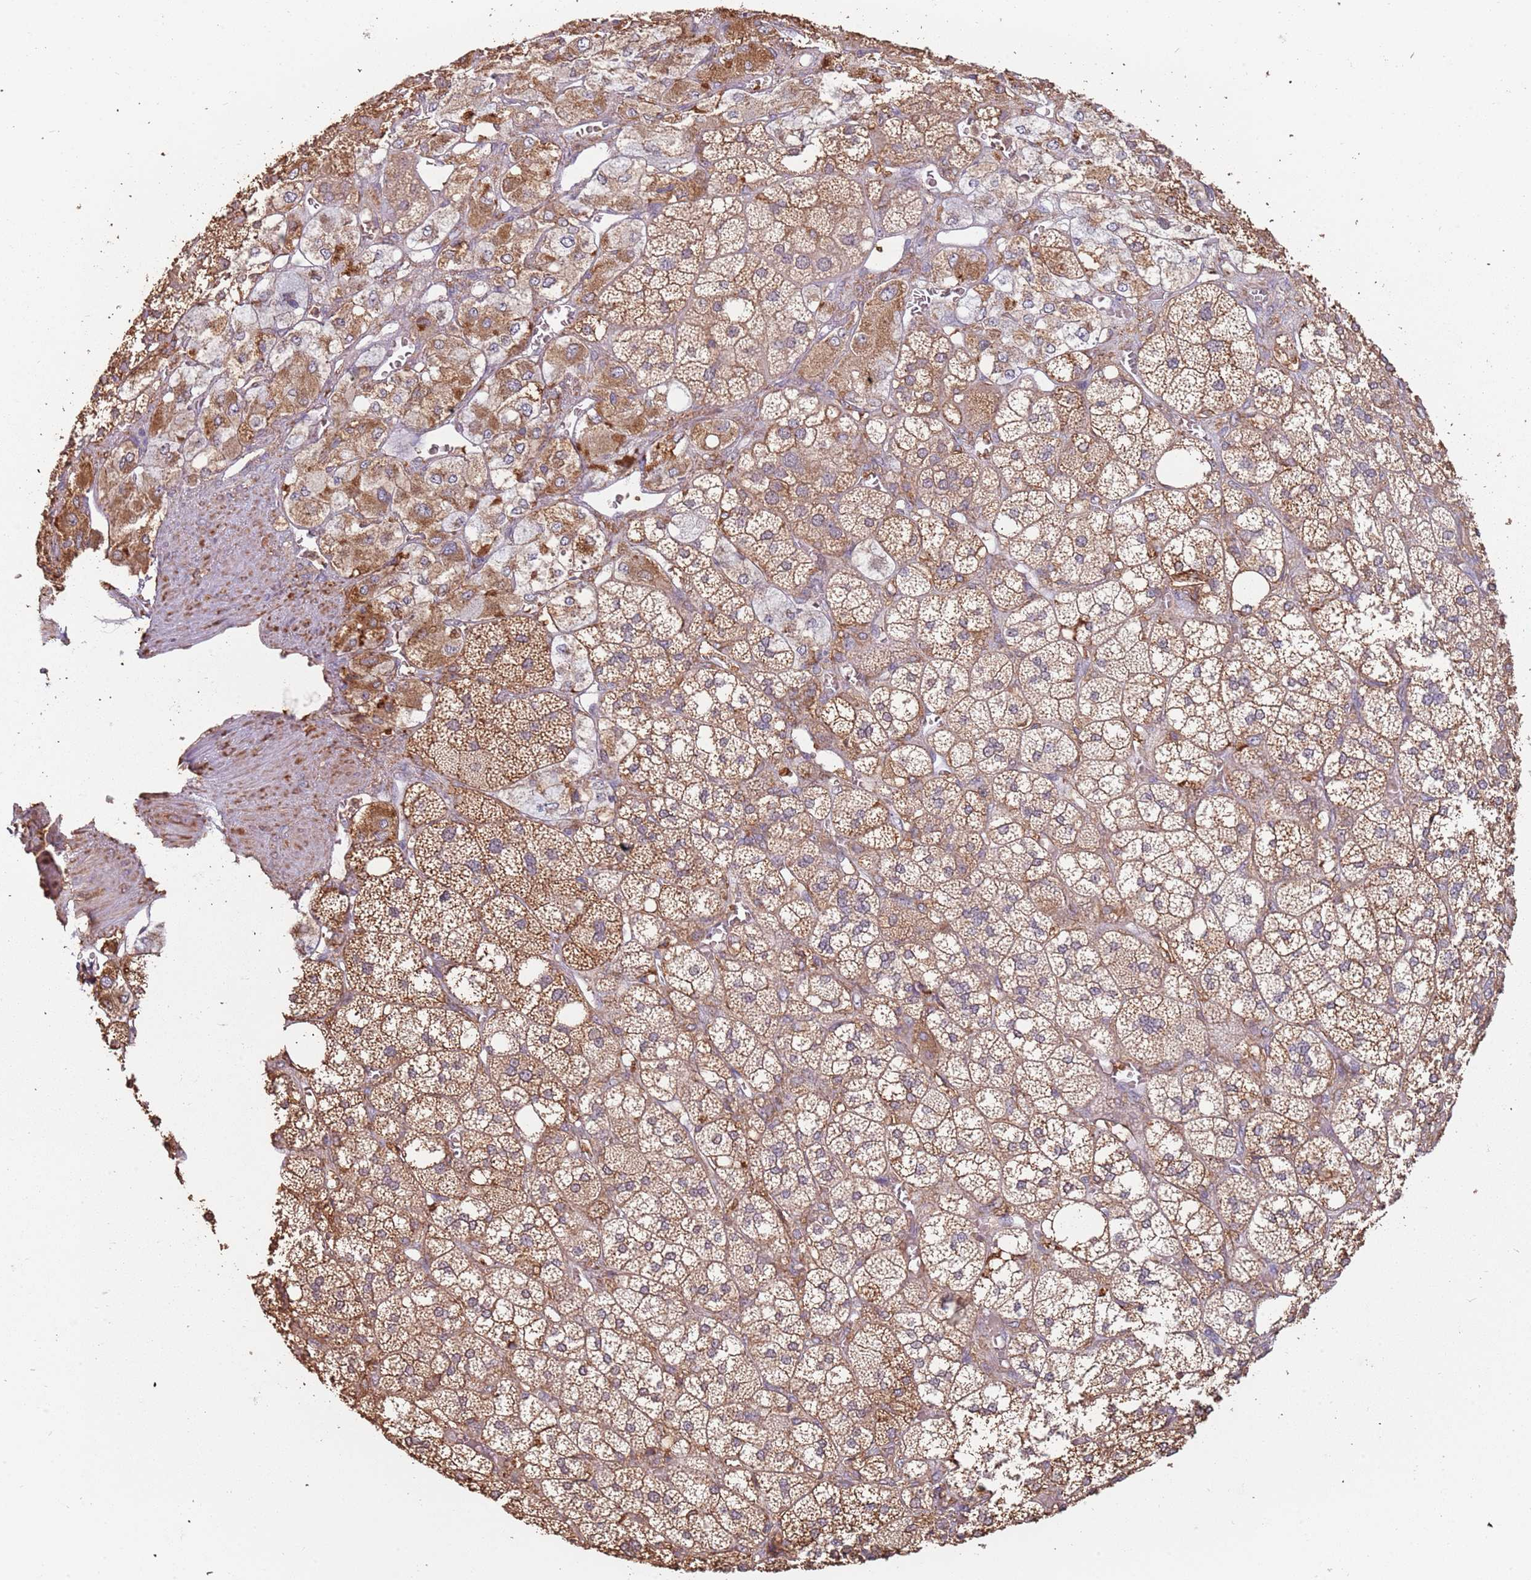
{"staining": {"intensity": "moderate", "quantity": ">75%", "location": "cytoplasmic/membranous"}, "tissue": "adrenal gland", "cell_type": "Glandular cells", "image_type": "normal", "snomed": [{"axis": "morphology", "description": "Normal tissue, NOS"}, {"axis": "topography", "description": "Adrenal gland"}], "caption": "Adrenal gland stained for a protein demonstrates moderate cytoplasmic/membranous positivity in glandular cells. The staining was performed using DAB to visualize the protein expression in brown, while the nuclei were stained in blue with hematoxylin (Magnification: 20x).", "gene": "ATOSB", "patient": {"sex": "male", "age": 61}}